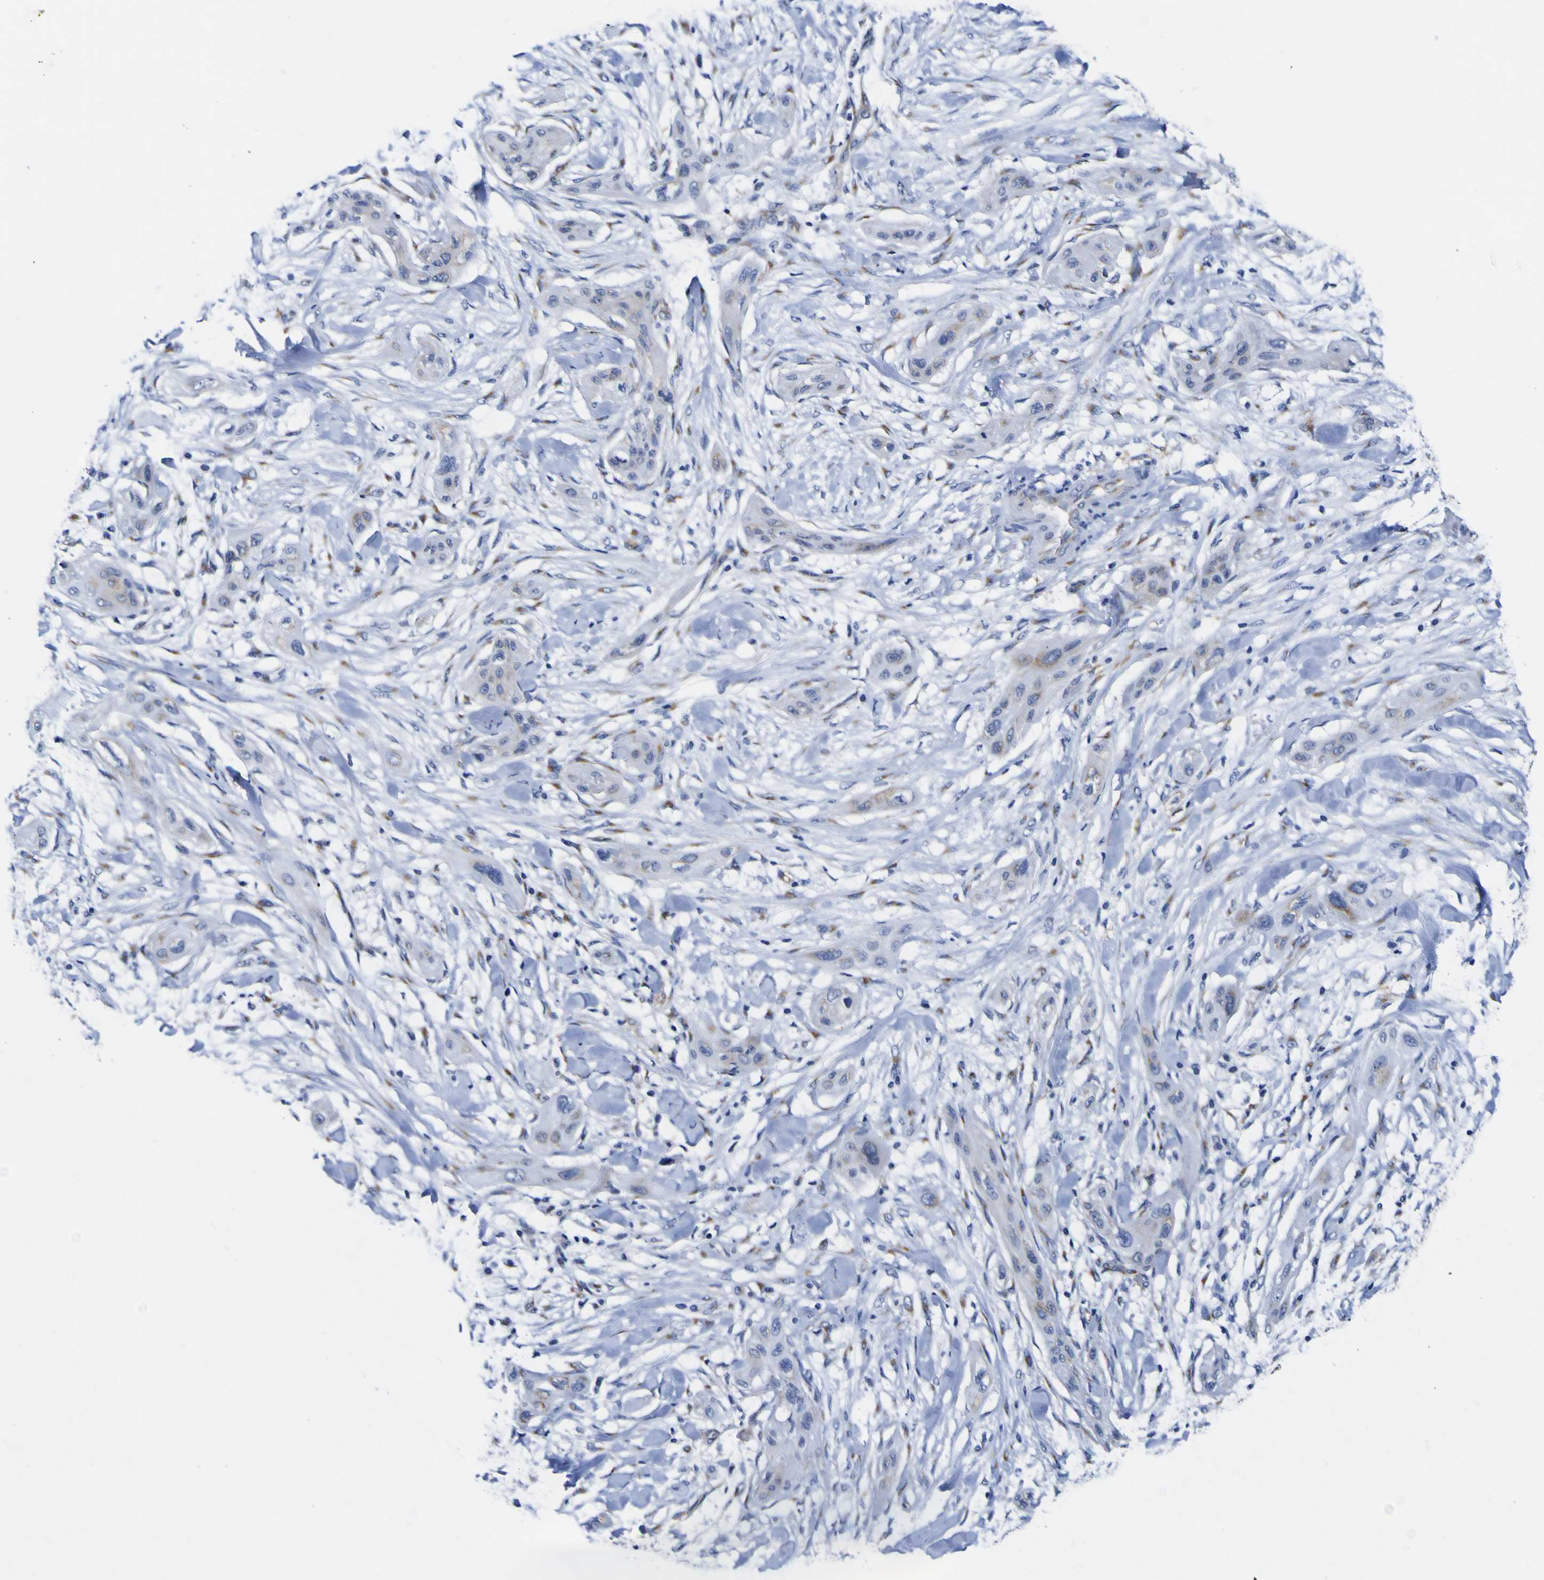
{"staining": {"intensity": "weak", "quantity": "<25%", "location": "cytoplasmic/membranous"}, "tissue": "lung cancer", "cell_type": "Tumor cells", "image_type": "cancer", "snomed": [{"axis": "morphology", "description": "Squamous cell carcinoma, NOS"}, {"axis": "topography", "description": "Lung"}], "caption": "Immunohistochemistry image of human lung cancer (squamous cell carcinoma) stained for a protein (brown), which displays no staining in tumor cells.", "gene": "GOLM1", "patient": {"sex": "female", "age": 47}}